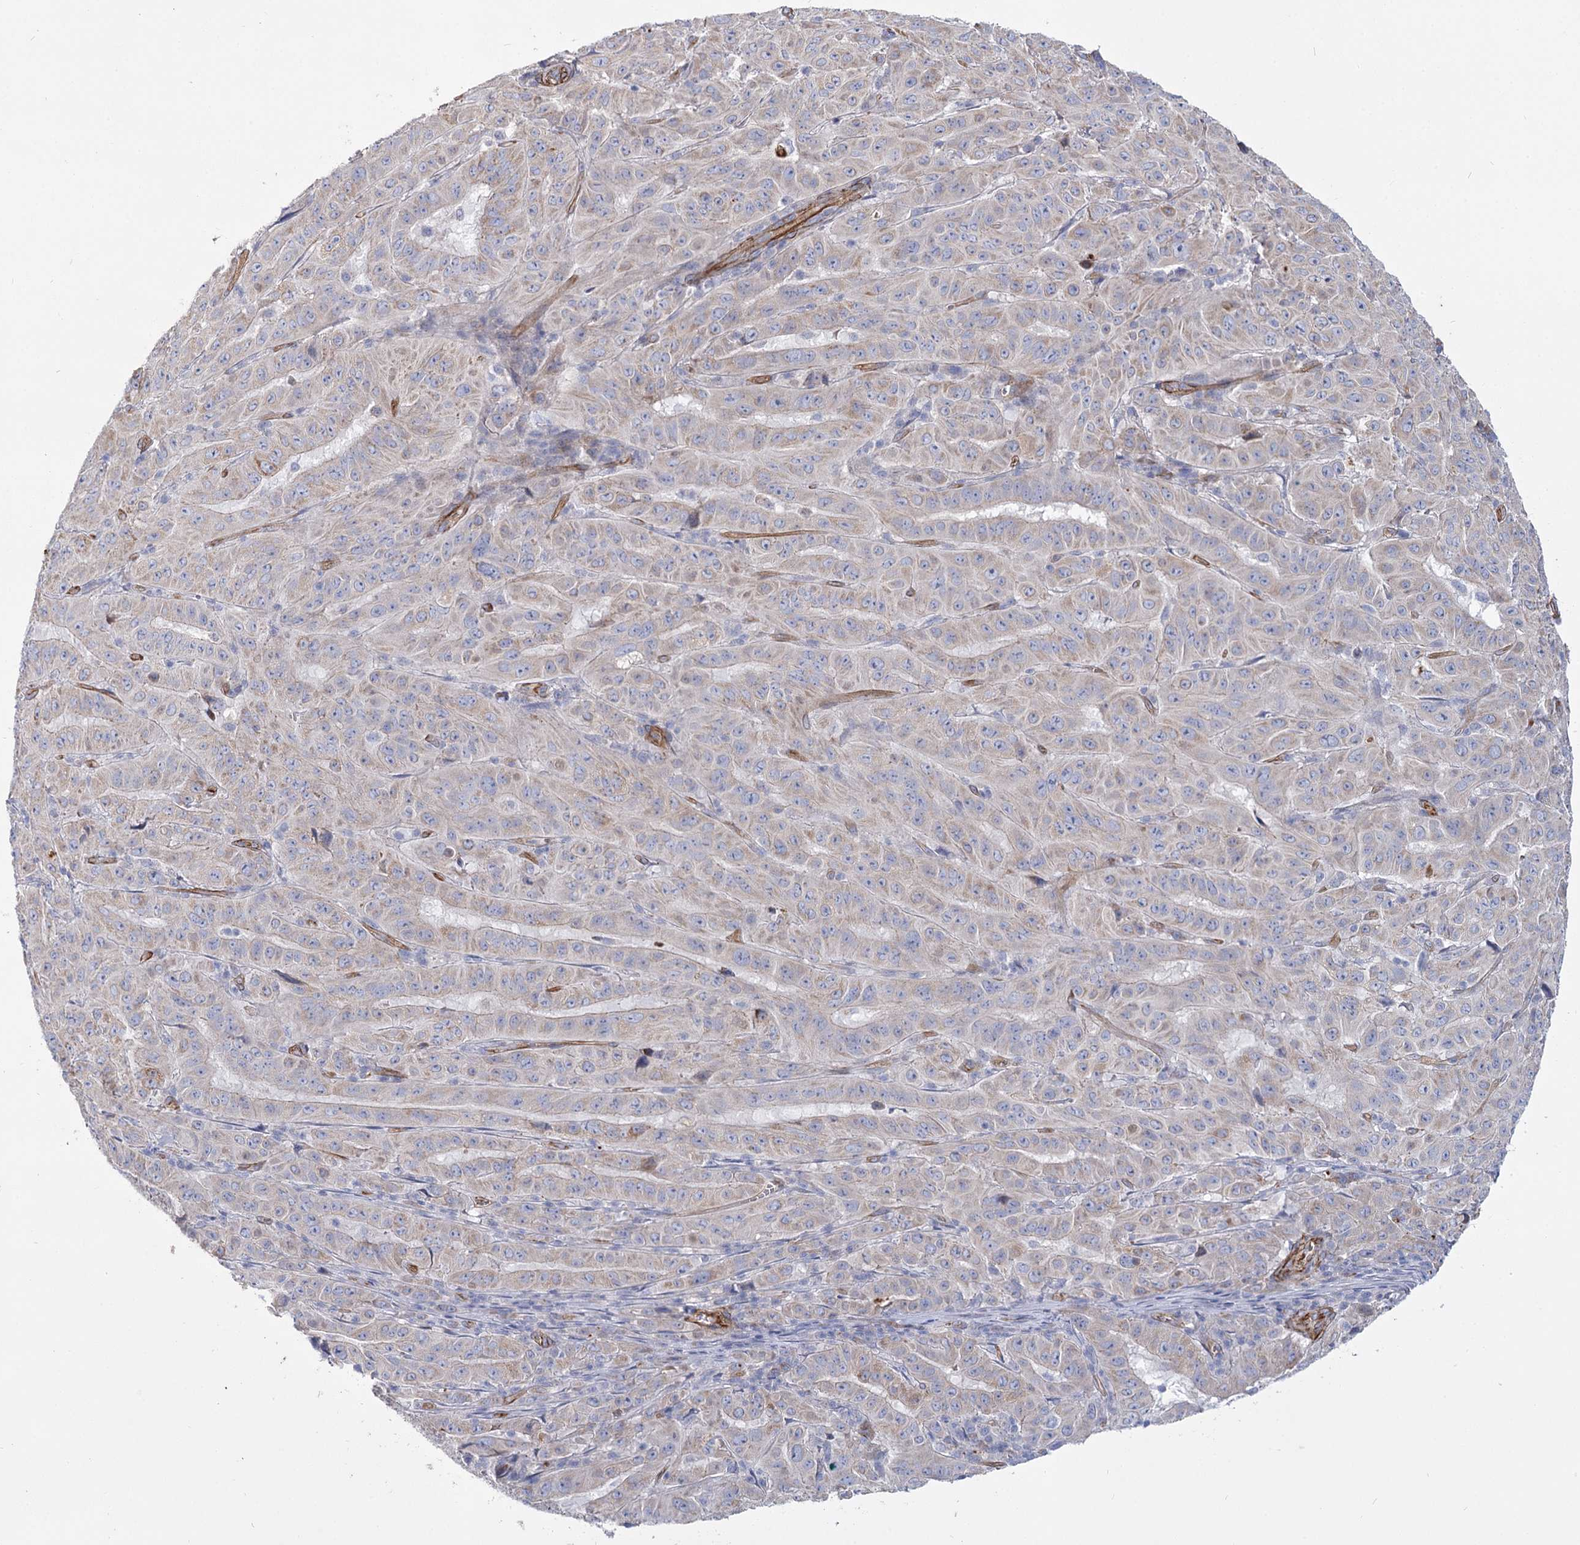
{"staining": {"intensity": "weak", "quantity": "<25%", "location": "cytoplasmic/membranous"}, "tissue": "pancreatic cancer", "cell_type": "Tumor cells", "image_type": "cancer", "snomed": [{"axis": "morphology", "description": "Adenocarcinoma, NOS"}, {"axis": "topography", "description": "Pancreas"}], "caption": "Image shows no protein positivity in tumor cells of pancreatic cancer (adenocarcinoma) tissue.", "gene": "TMEM164", "patient": {"sex": "male", "age": 63}}